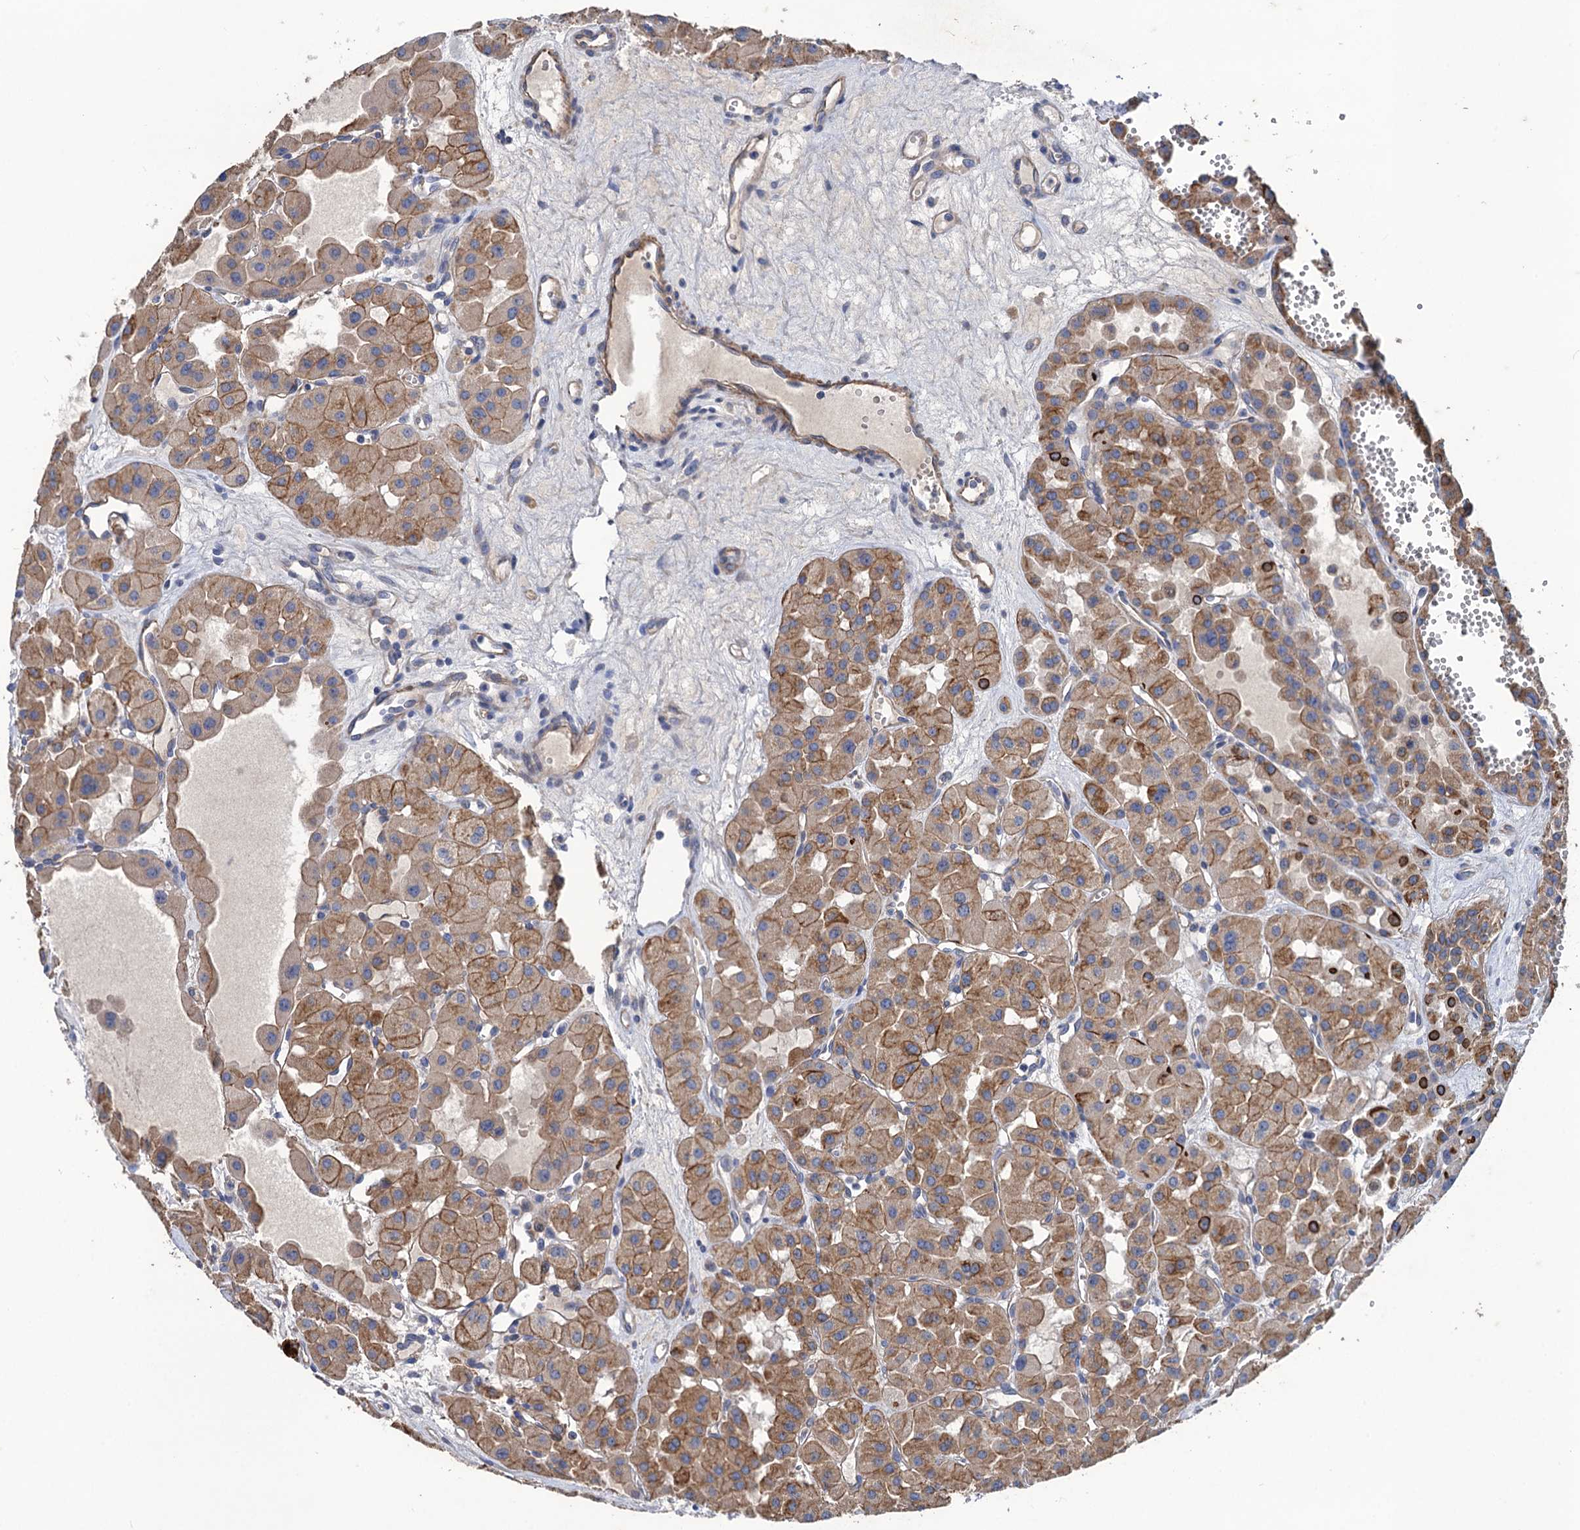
{"staining": {"intensity": "moderate", "quantity": ">75%", "location": "cytoplasmic/membranous"}, "tissue": "renal cancer", "cell_type": "Tumor cells", "image_type": "cancer", "snomed": [{"axis": "morphology", "description": "Carcinoma, NOS"}, {"axis": "topography", "description": "Kidney"}], "caption": "Carcinoma (renal) was stained to show a protein in brown. There is medium levels of moderate cytoplasmic/membranous staining in approximately >75% of tumor cells. (Brightfield microscopy of DAB IHC at high magnification).", "gene": "SMCO3", "patient": {"sex": "female", "age": 75}}